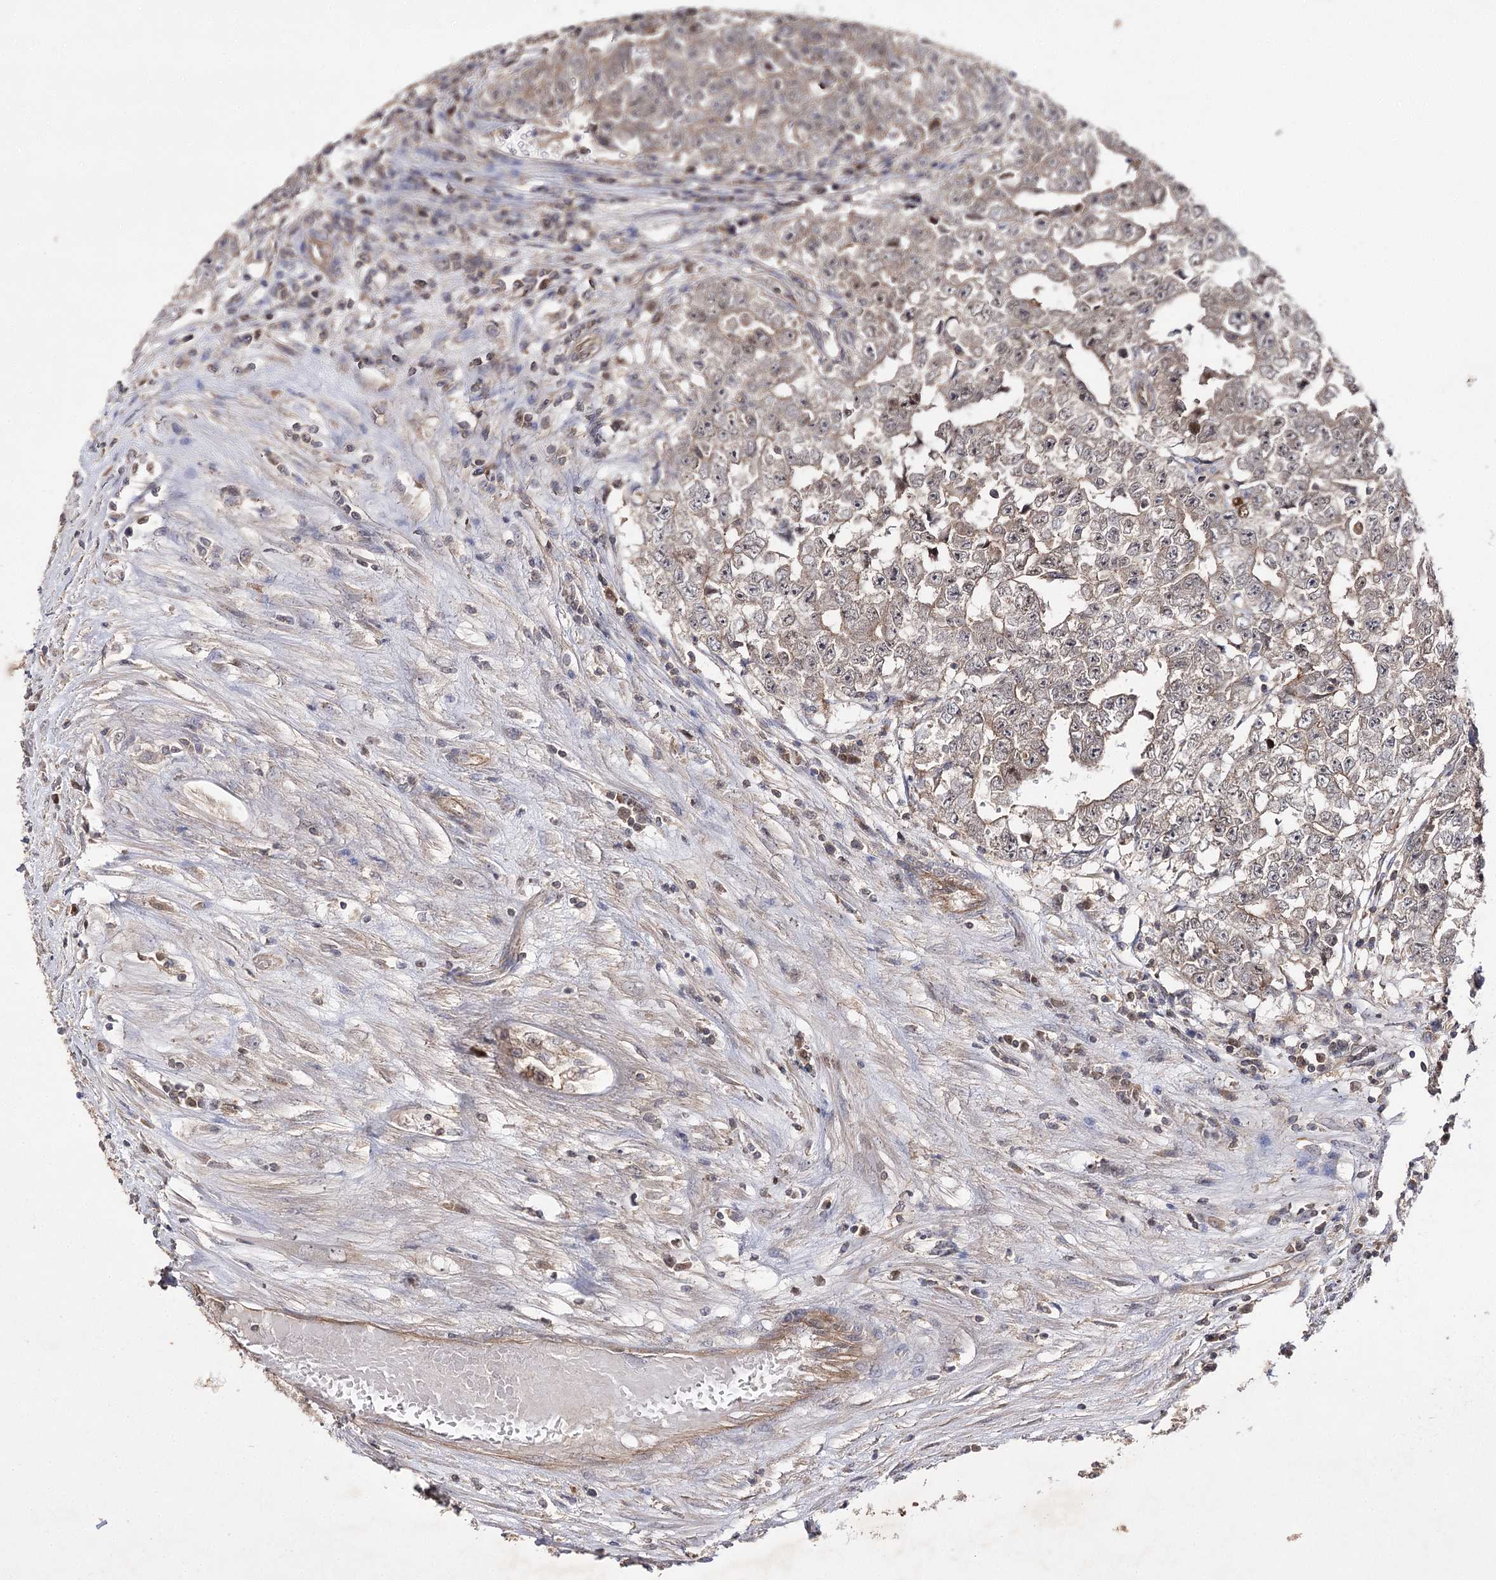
{"staining": {"intensity": "weak", "quantity": "25%-75%", "location": "cytoplasmic/membranous"}, "tissue": "testis cancer", "cell_type": "Tumor cells", "image_type": "cancer", "snomed": [{"axis": "morphology", "description": "Carcinoma, Embryonal, NOS"}, {"axis": "topography", "description": "Testis"}], "caption": "The histopathology image displays a brown stain indicating the presence of a protein in the cytoplasmic/membranous of tumor cells in testis embryonal carcinoma.", "gene": "BCR", "patient": {"sex": "male", "age": 25}}